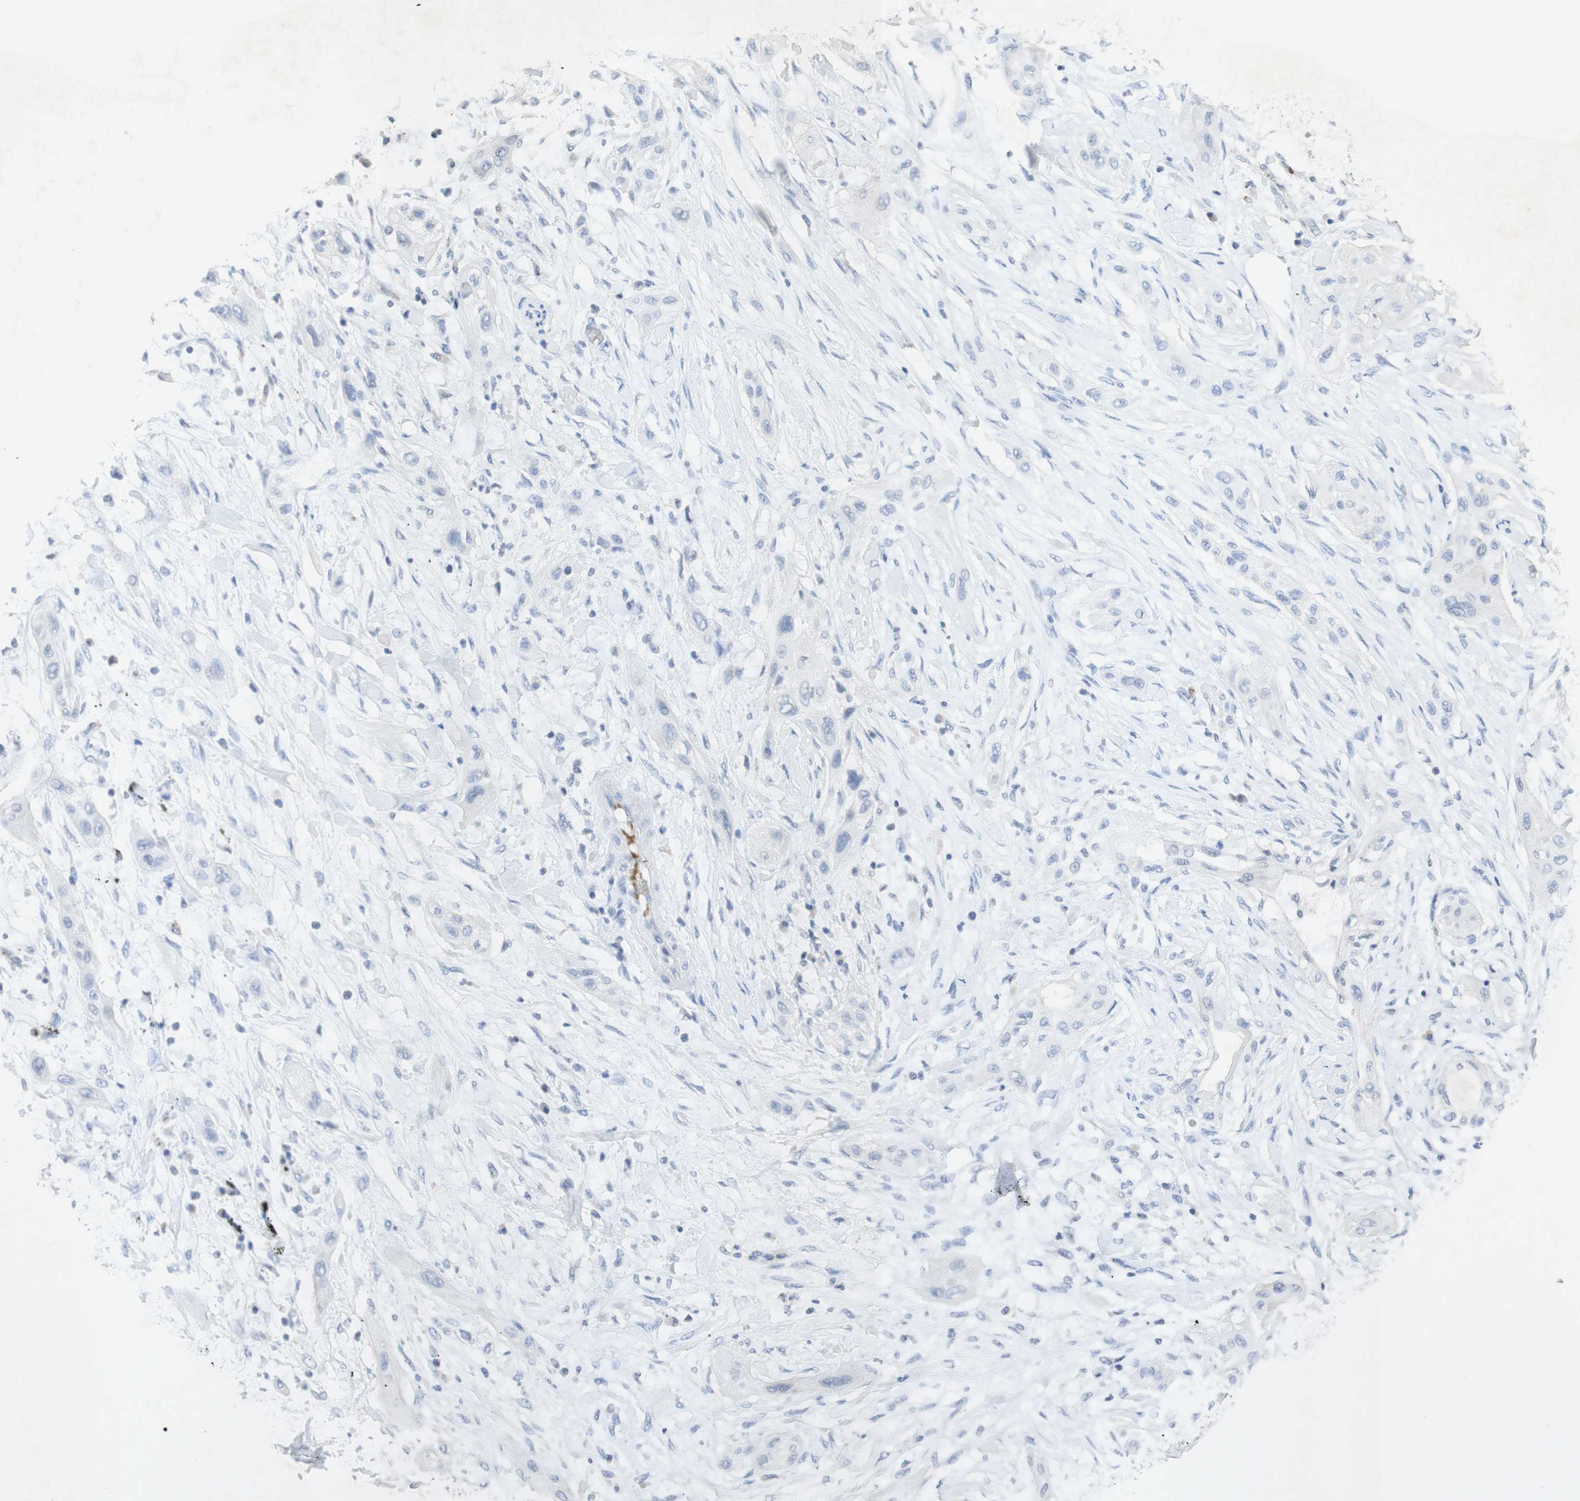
{"staining": {"intensity": "negative", "quantity": "none", "location": "none"}, "tissue": "lung cancer", "cell_type": "Tumor cells", "image_type": "cancer", "snomed": [{"axis": "morphology", "description": "Squamous cell carcinoma, NOS"}, {"axis": "topography", "description": "Lung"}], "caption": "There is no significant positivity in tumor cells of squamous cell carcinoma (lung).", "gene": "EPO", "patient": {"sex": "female", "age": 47}}